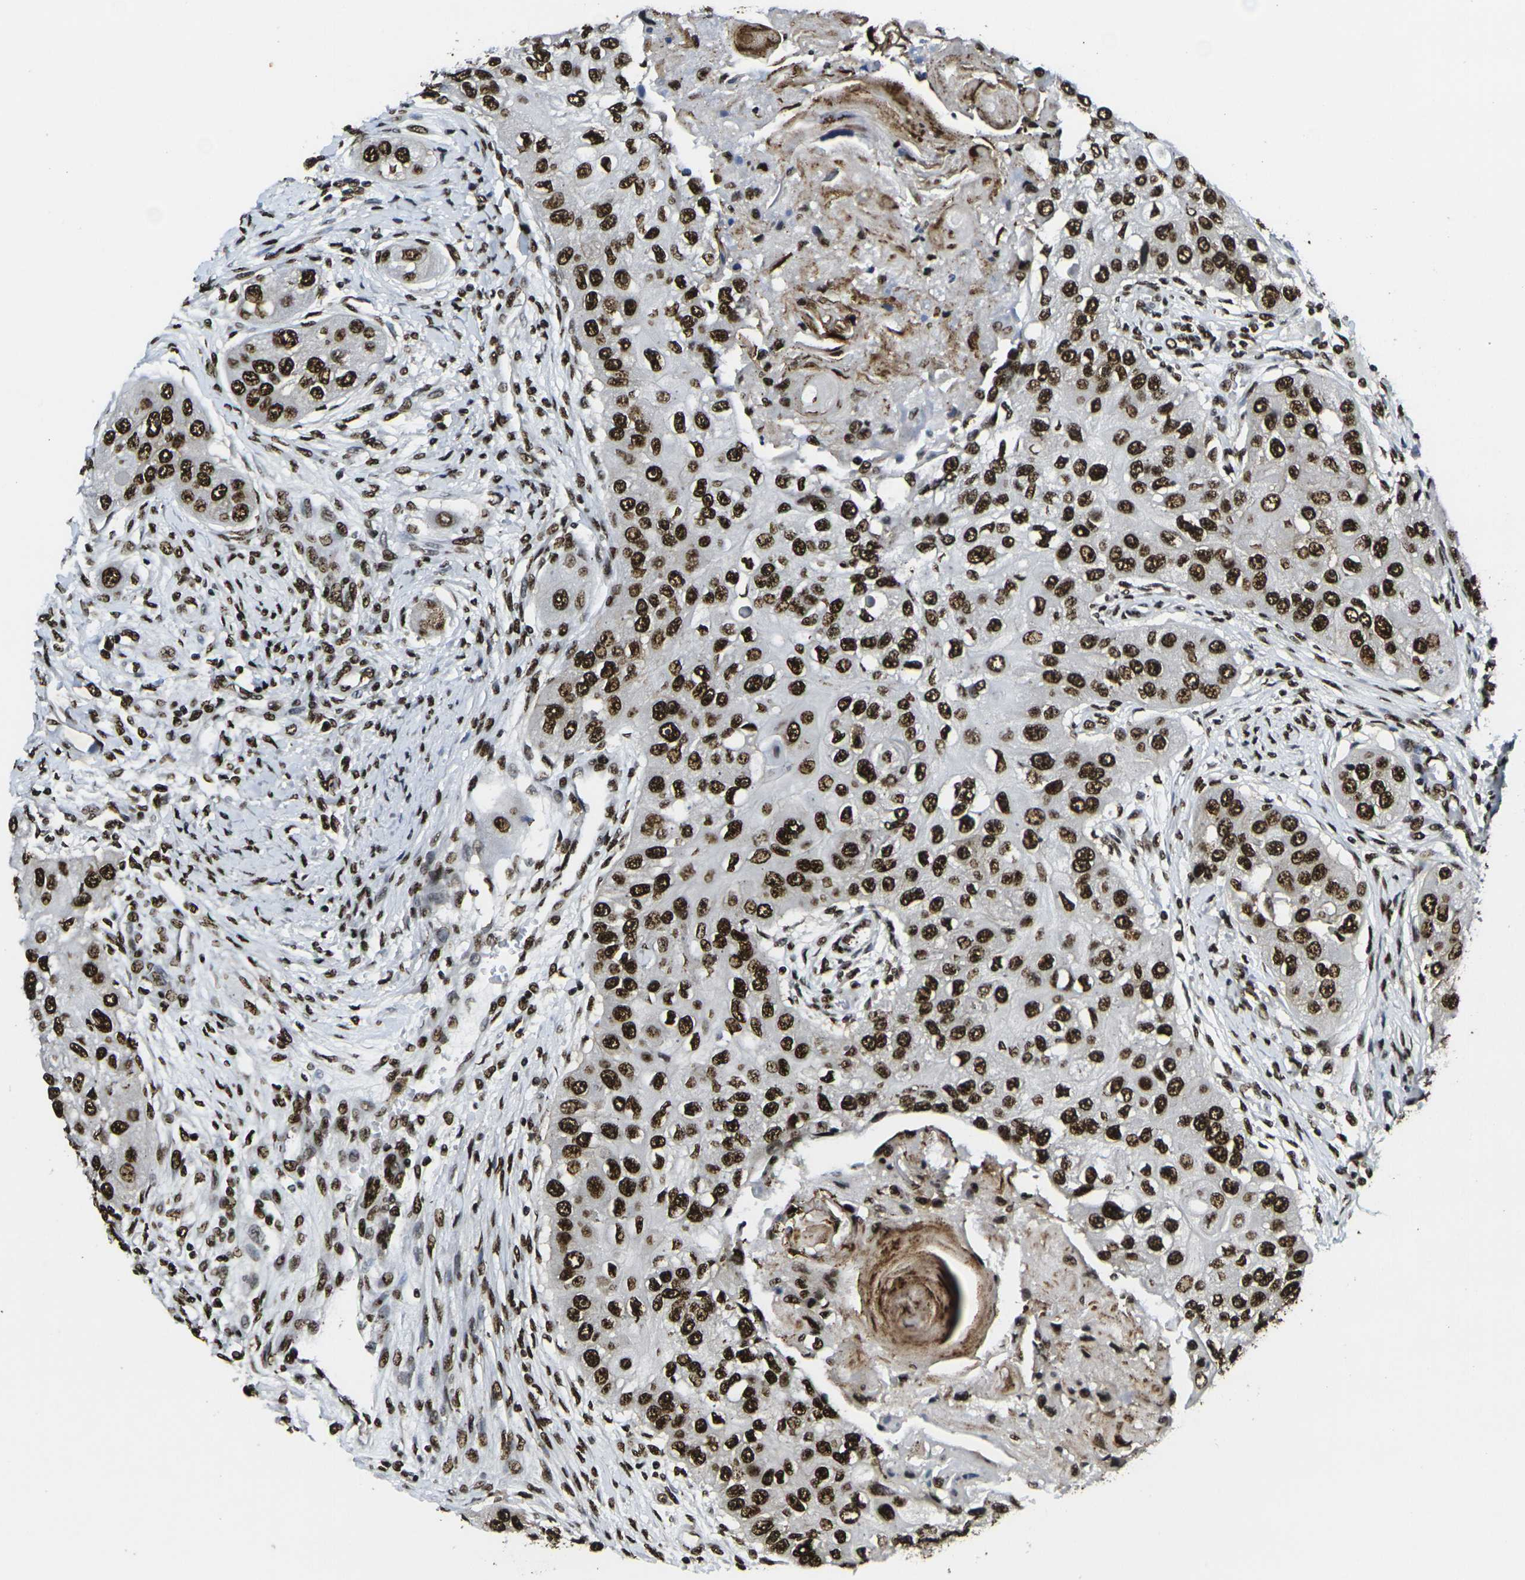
{"staining": {"intensity": "strong", "quantity": ">75%", "location": "nuclear"}, "tissue": "head and neck cancer", "cell_type": "Tumor cells", "image_type": "cancer", "snomed": [{"axis": "morphology", "description": "Normal tissue, NOS"}, {"axis": "morphology", "description": "Squamous cell carcinoma, NOS"}, {"axis": "topography", "description": "Skeletal muscle"}, {"axis": "topography", "description": "Head-Neck"}], "caption": "Approximately >75% of tumor cells in squamous cell carcinoma (head and neck) demonstrate strong nuclear protein expression as visualized by brown immunohistochemical staining.", "gene": "SMARCC1", "patient": {"sex": "male", "age": 51}}